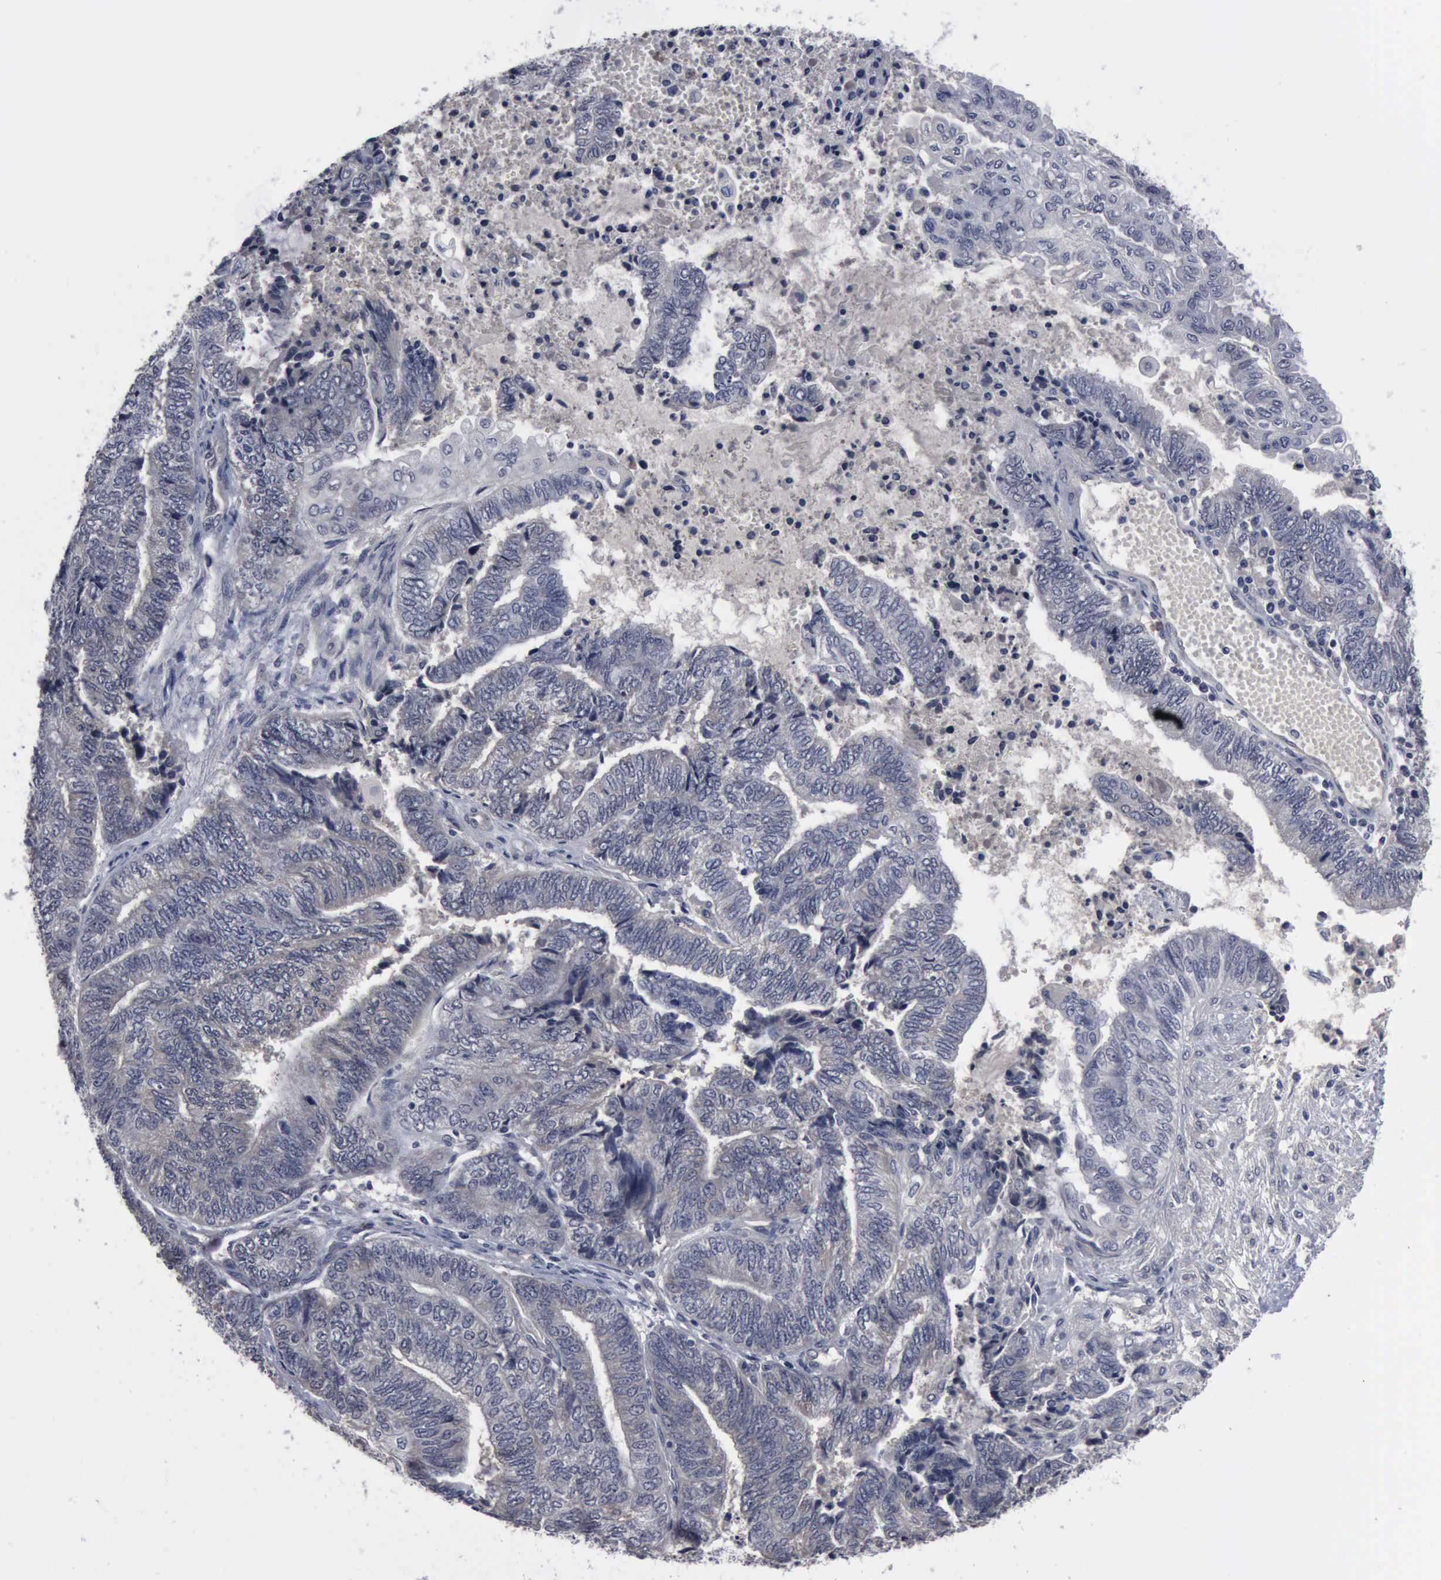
{"staining": {"intensity": "negative", "quantity": "none", "location": "none"}, "tissue": "endometrial cancer", "cell_type": "Tumor cells", "image_type": "cancer", "snomed": [{"axis": "morphology", "description": "Adenocarcinoma, NOS"}, {"axis": "topography", "description": "Uterus"}, {"axis": "topography", "description": "Endometrium"}], "caption": "There is no significant positivity in tumor cells of endometrial adenocarcinoma.", "gene": "MYO18B", "patient": {"sex": "female", "age": 70}}